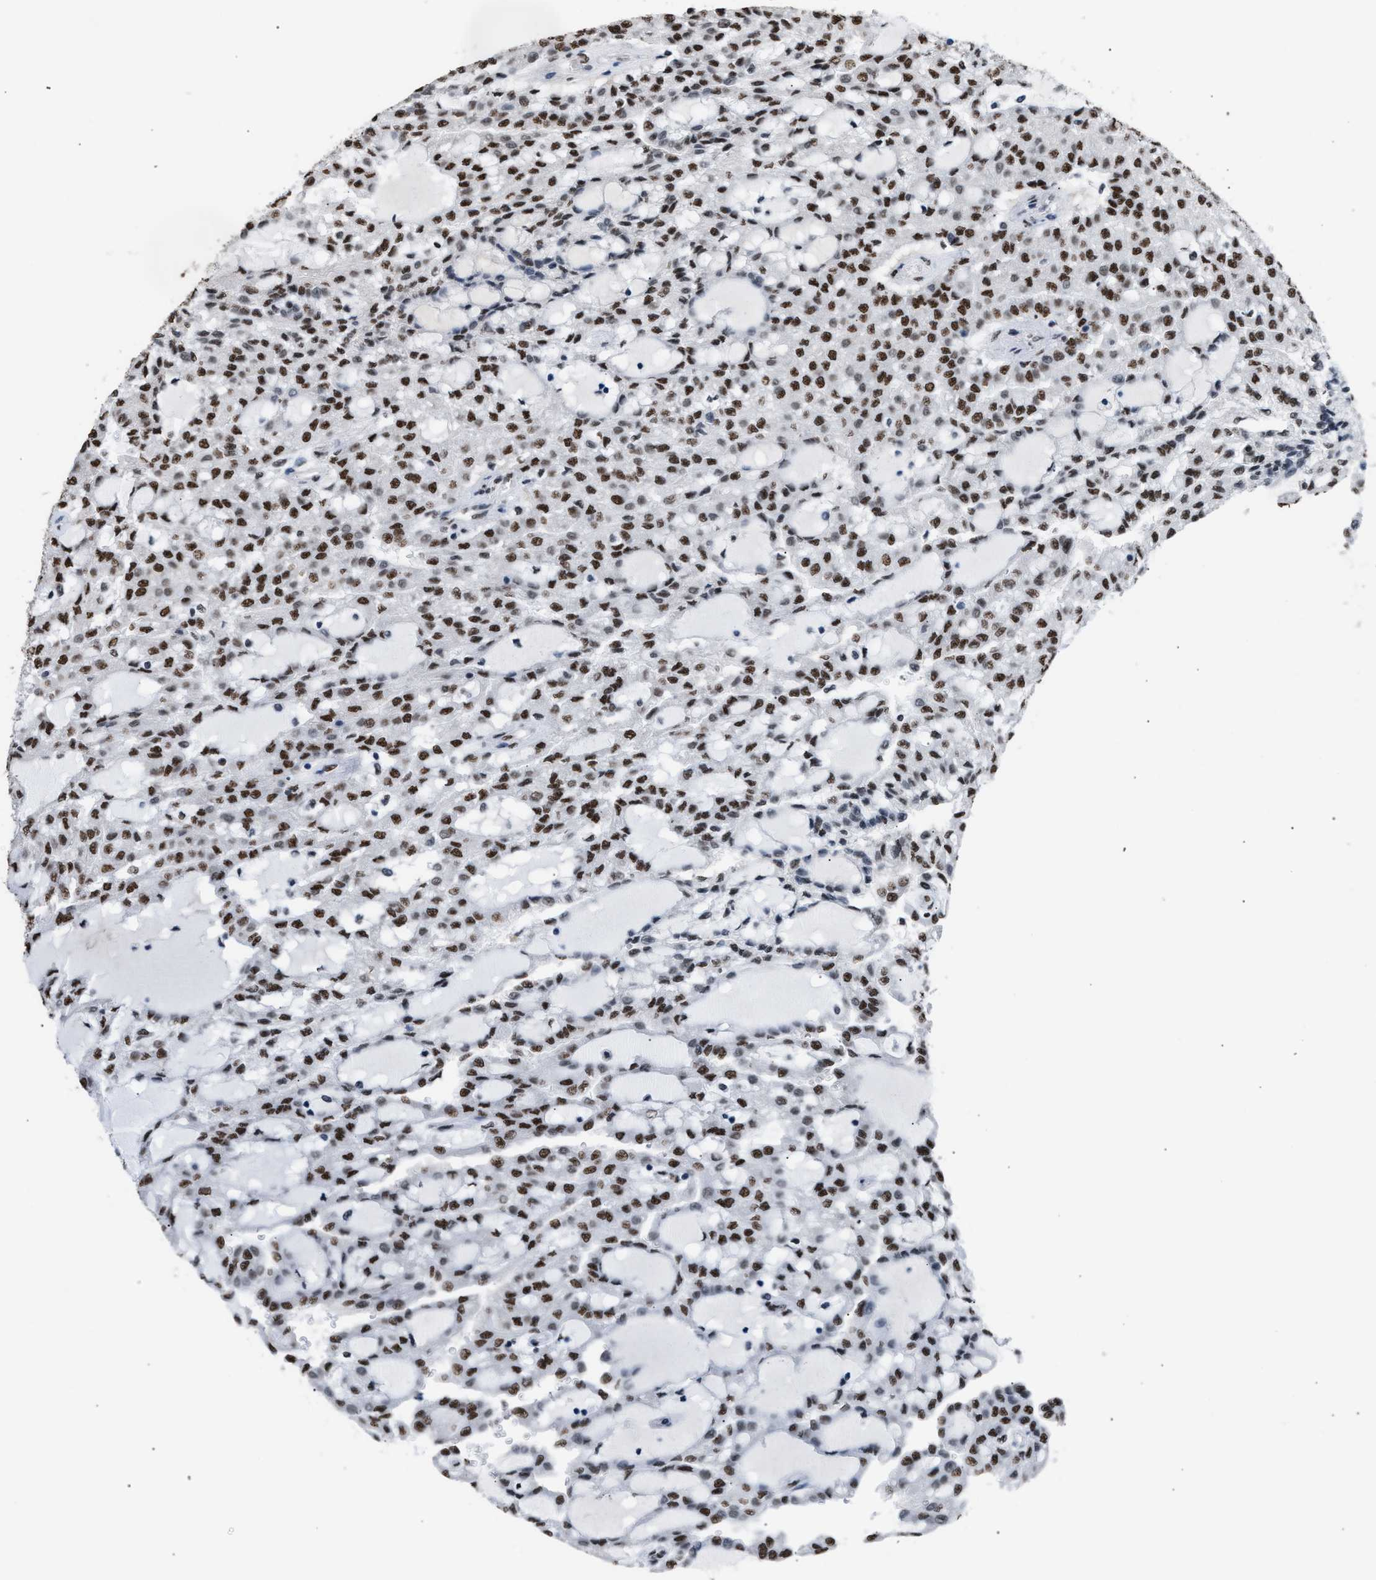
{"staining": {"intensity": "strong", "quantity": ">75%", "location": "nuclear"}, "tissue": "renal cancer", "cell_type": "Tumor cells", "image_type": "cancer", "snomed": [{"axis": "morphology", "description": "Adenocarcinoma, NOS"}, {"axis": "topography", "description": "Kidney"}], "caption": "A brown stain labels strong nuclear staining of a protein in human adenocarcinoma (renal) tumor cells. (brown staining indicates protein expression, while blue staining denotes nuclei).", "gene": "CCAR2", "patient": {"sex": "male", "age": 63}}